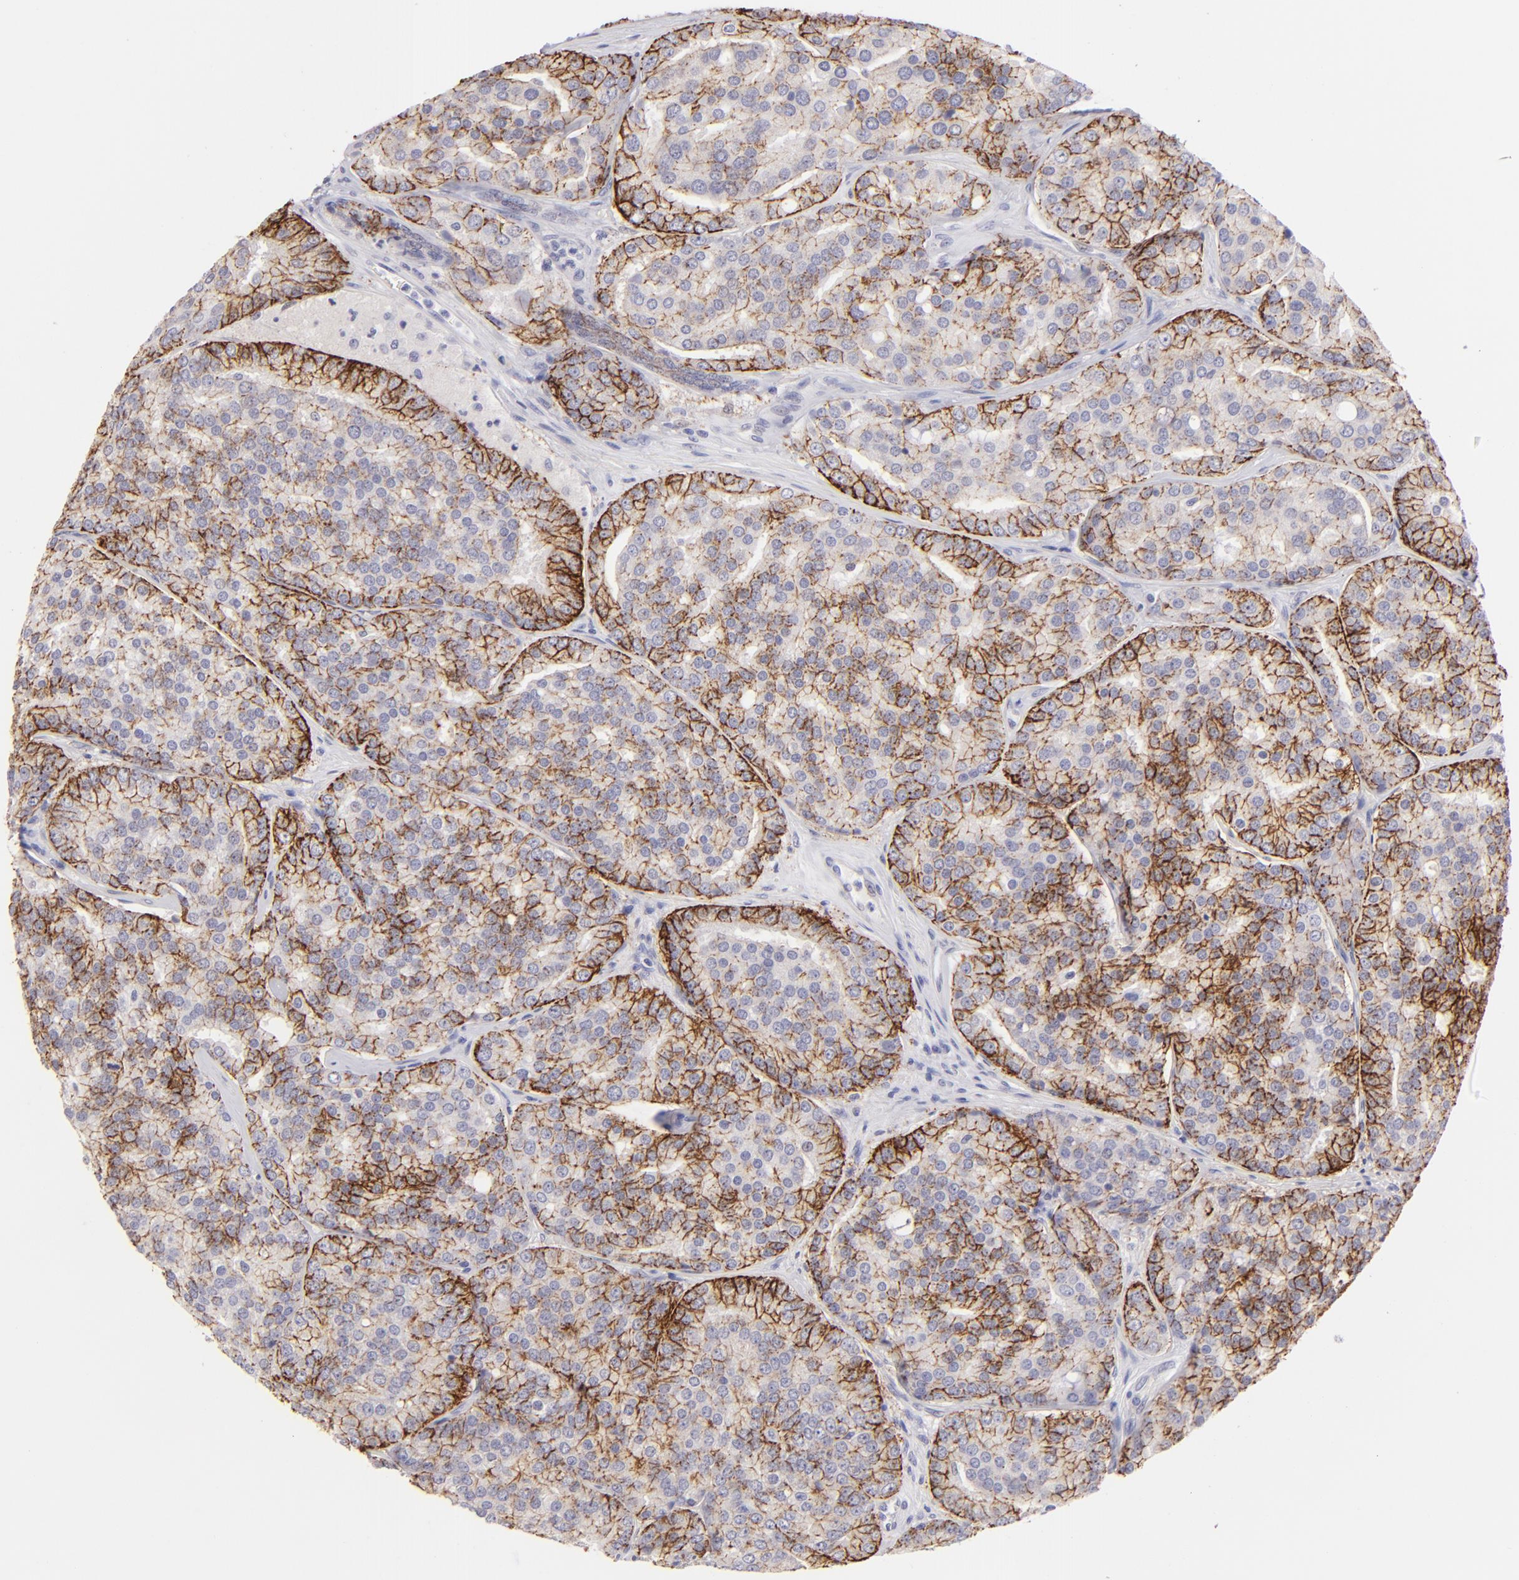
{"staining": {"intensity": "moderate", "quantity": ">75%", "location": "cytoplasmic/membranous"}, "tissue": "prostate cancer", "cell_type": "Tumor cells", "image_type": "cancer", "snomed": [{"axis": "morphology", "description": "Adenocarcinoma, High grade"}, {"axis": "topography", "description": "Prostate"}], "caption": "There is medium levels of moderate cytoplasmic/membranous expression in tumor cells of high-grade adenocarcinoma (prostate), as demonstrated by immunohistochemical staining (brown color).", "gene": "CLDN4", "patient": {"sex": "male", "age": 64}}